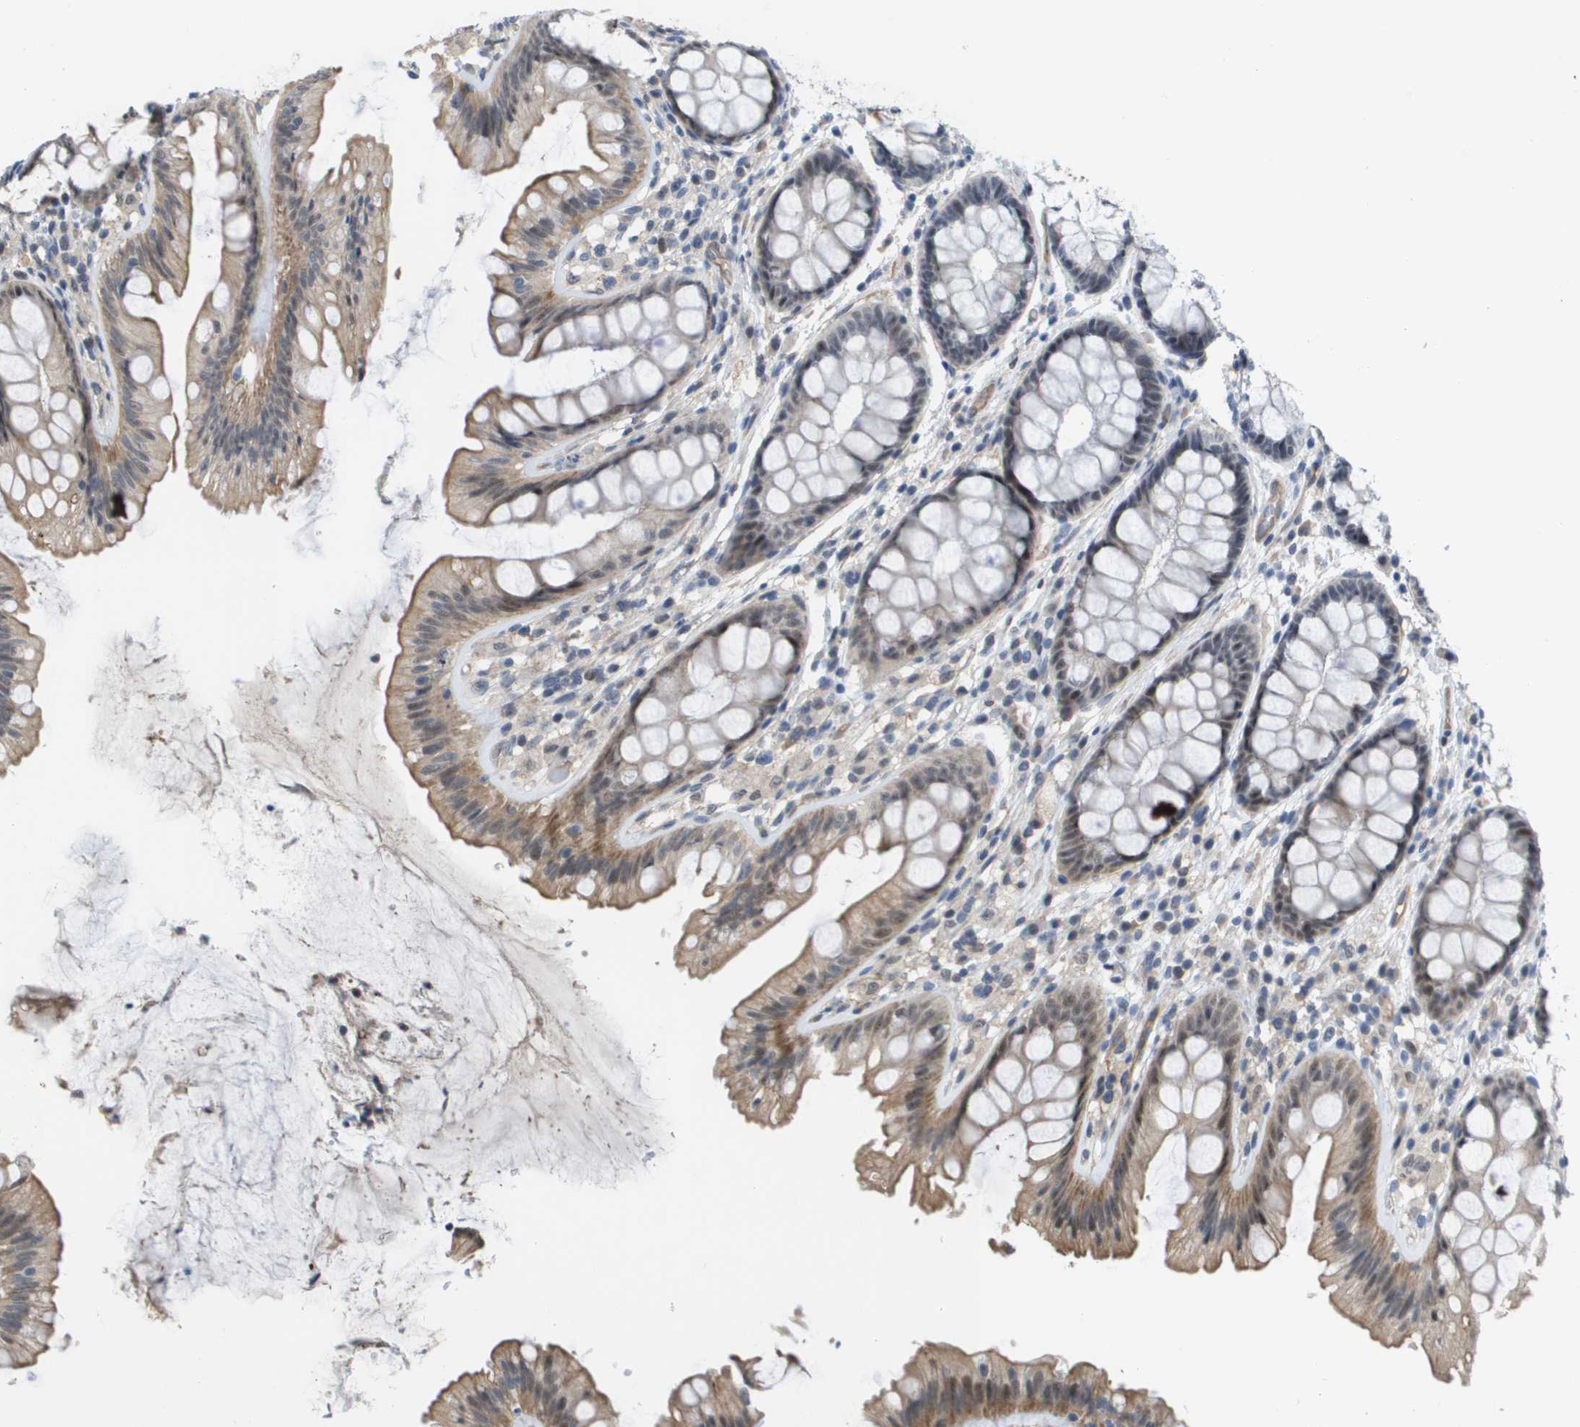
{"staining": {"intensity": "weak", "quantity": ">75%", "location": "cytoplasmic/membranous"}, "tissue": "colon", "cell_type": "Endothelial cells", "image_type": "normal", "snomed": [{"axis": "morphology", "description": "Normal tissue, NOS"}, {"axis": "topography", "description": "Colon"}], "caption": "This micrograph shows IHC staining of normal human colon, with low weak cytoplasmic/membranous expression in approximately >75% of endothelial cells.", "gene": "RNF112", "patient": {"sex": "female", "age": 56}}